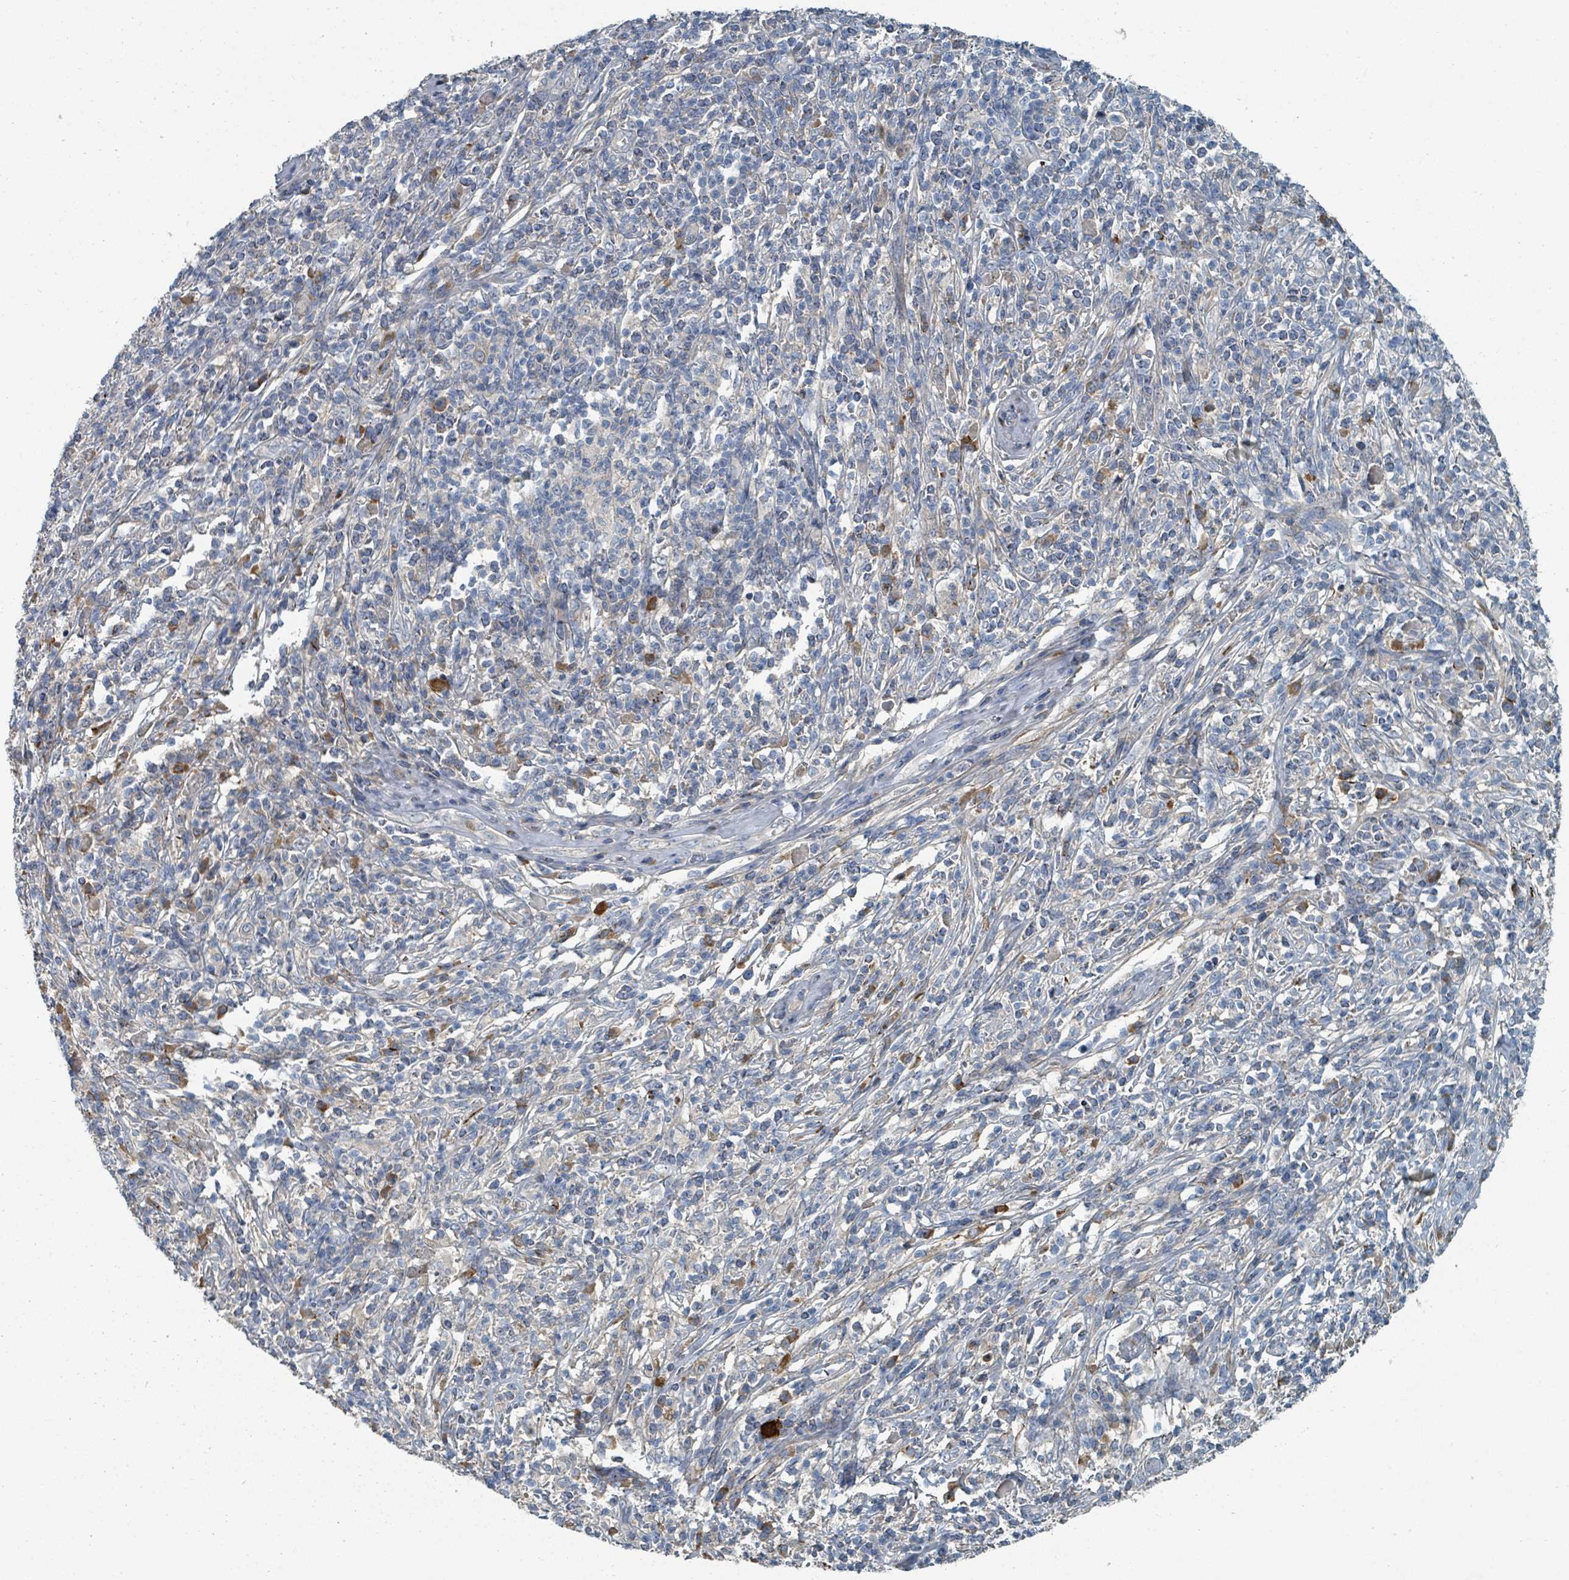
{"staining": {"intensity": "negative", "quantity": "none", "location": "none"}, "tissue": "melanoma", "cell_type": "Tumor cells", "image_type": "cancer", "snomed": [{"axis": "morphology", "description": "Malignant melanoma, NOS"}, {"axis": "topography", "description": "Skin"}], "caption": "This is an immunohistochemistry micrograph of malignant melanoma. There is no staining in tumor cells.", "gene": "SLC44A5", "patient": {"sex": "male", "age": 66}}